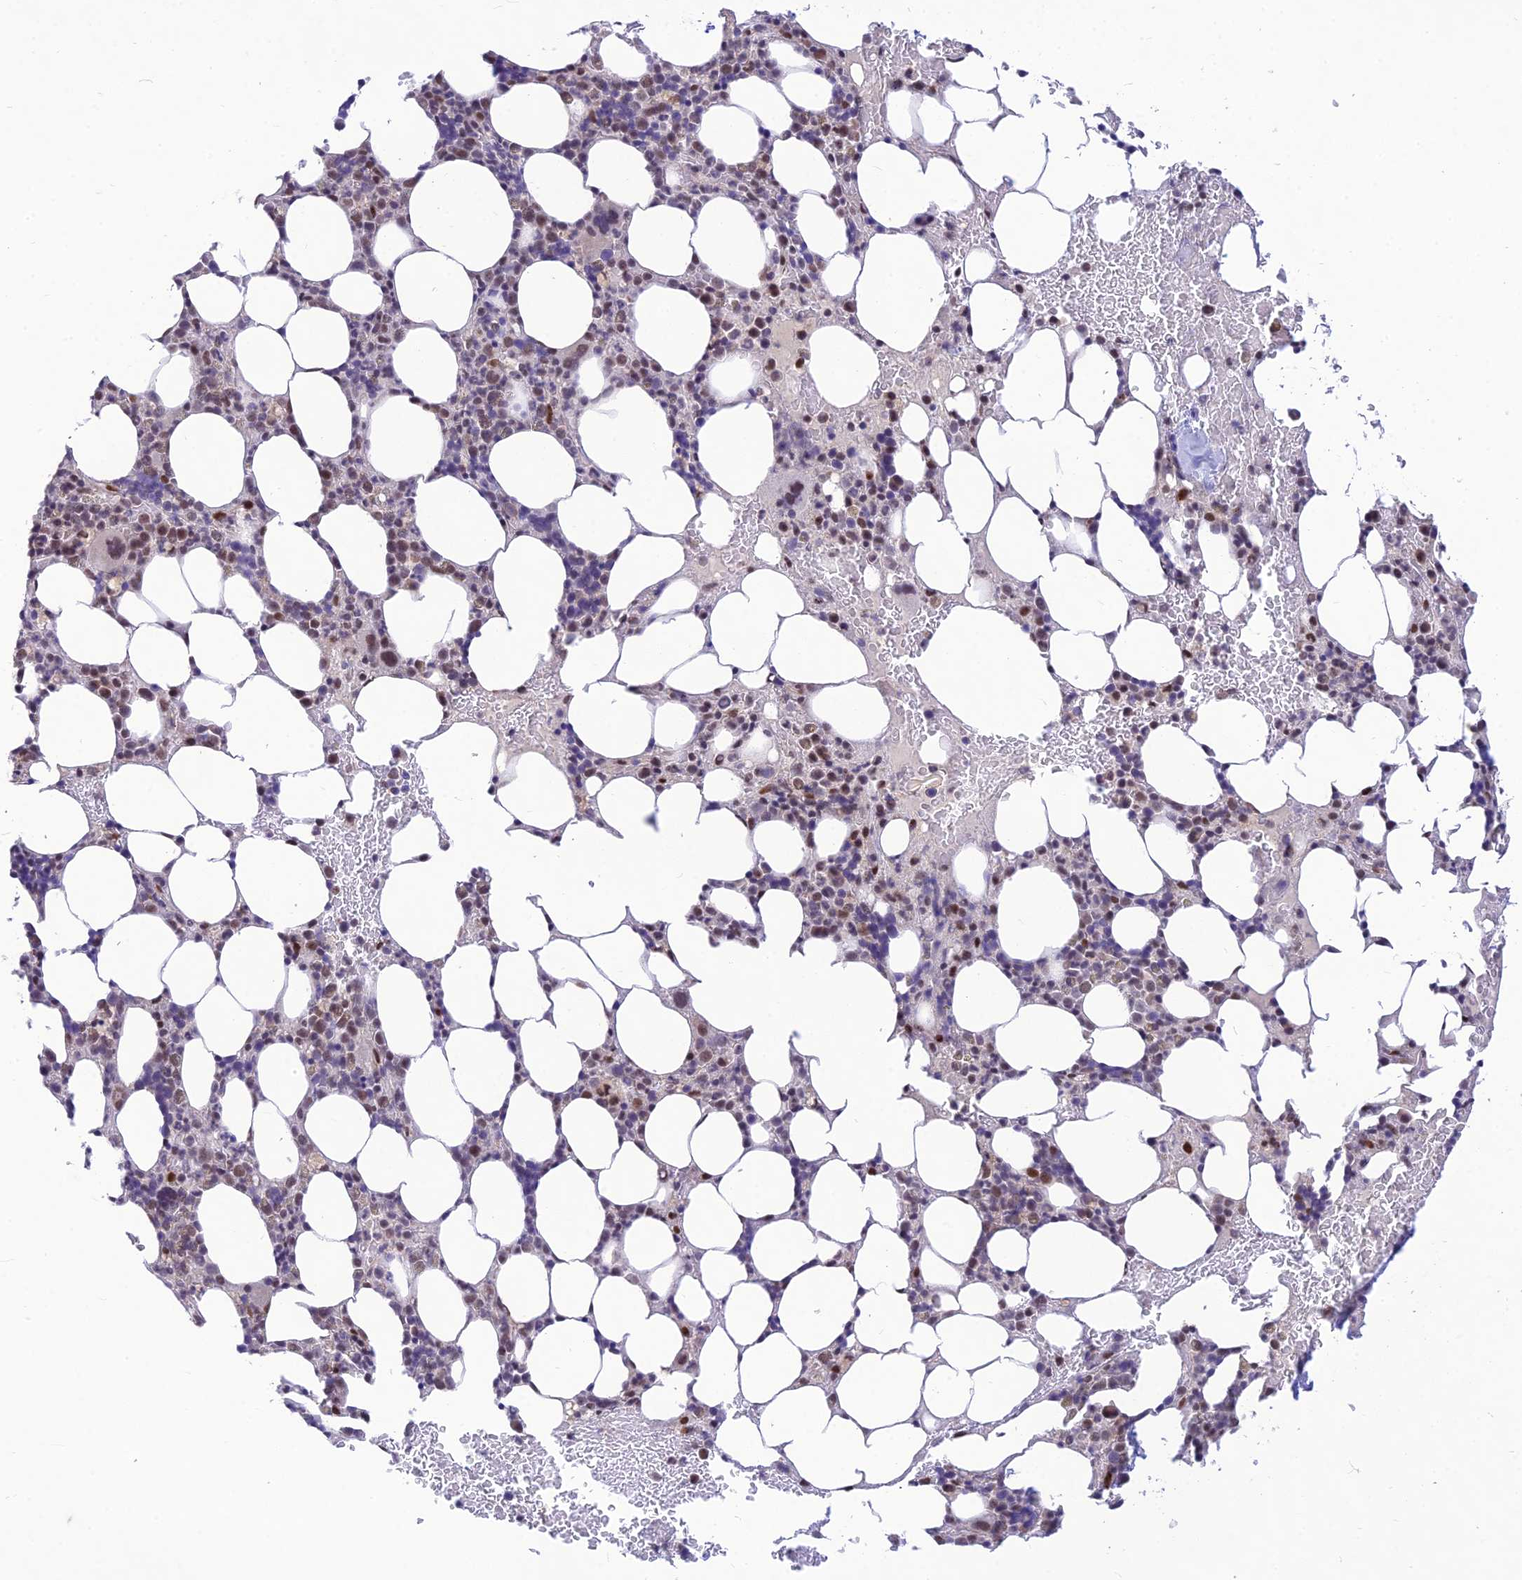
{"staining": {"intensity": "moderate", "quantity": "25%-75%", "location": "nuclear"}, "tissue": "bone marrow", "cell_type": "Hematopoietic cells", "image_type": "normal", "snomed": [{"axis": "morphology", "description": "Normal tissue, NOS"}, {"axis": "topography", "description": "Bone marrow"}], "caption": "An immunohistochemistry photomicrograph of unremarkable tissue is shown. Protein staining in brown highlights moderate nuclear positivity in bone marrow within hematopoietic cells.", "gene": "MICOS13", "patient": {"sex": "male", "age": 78}}